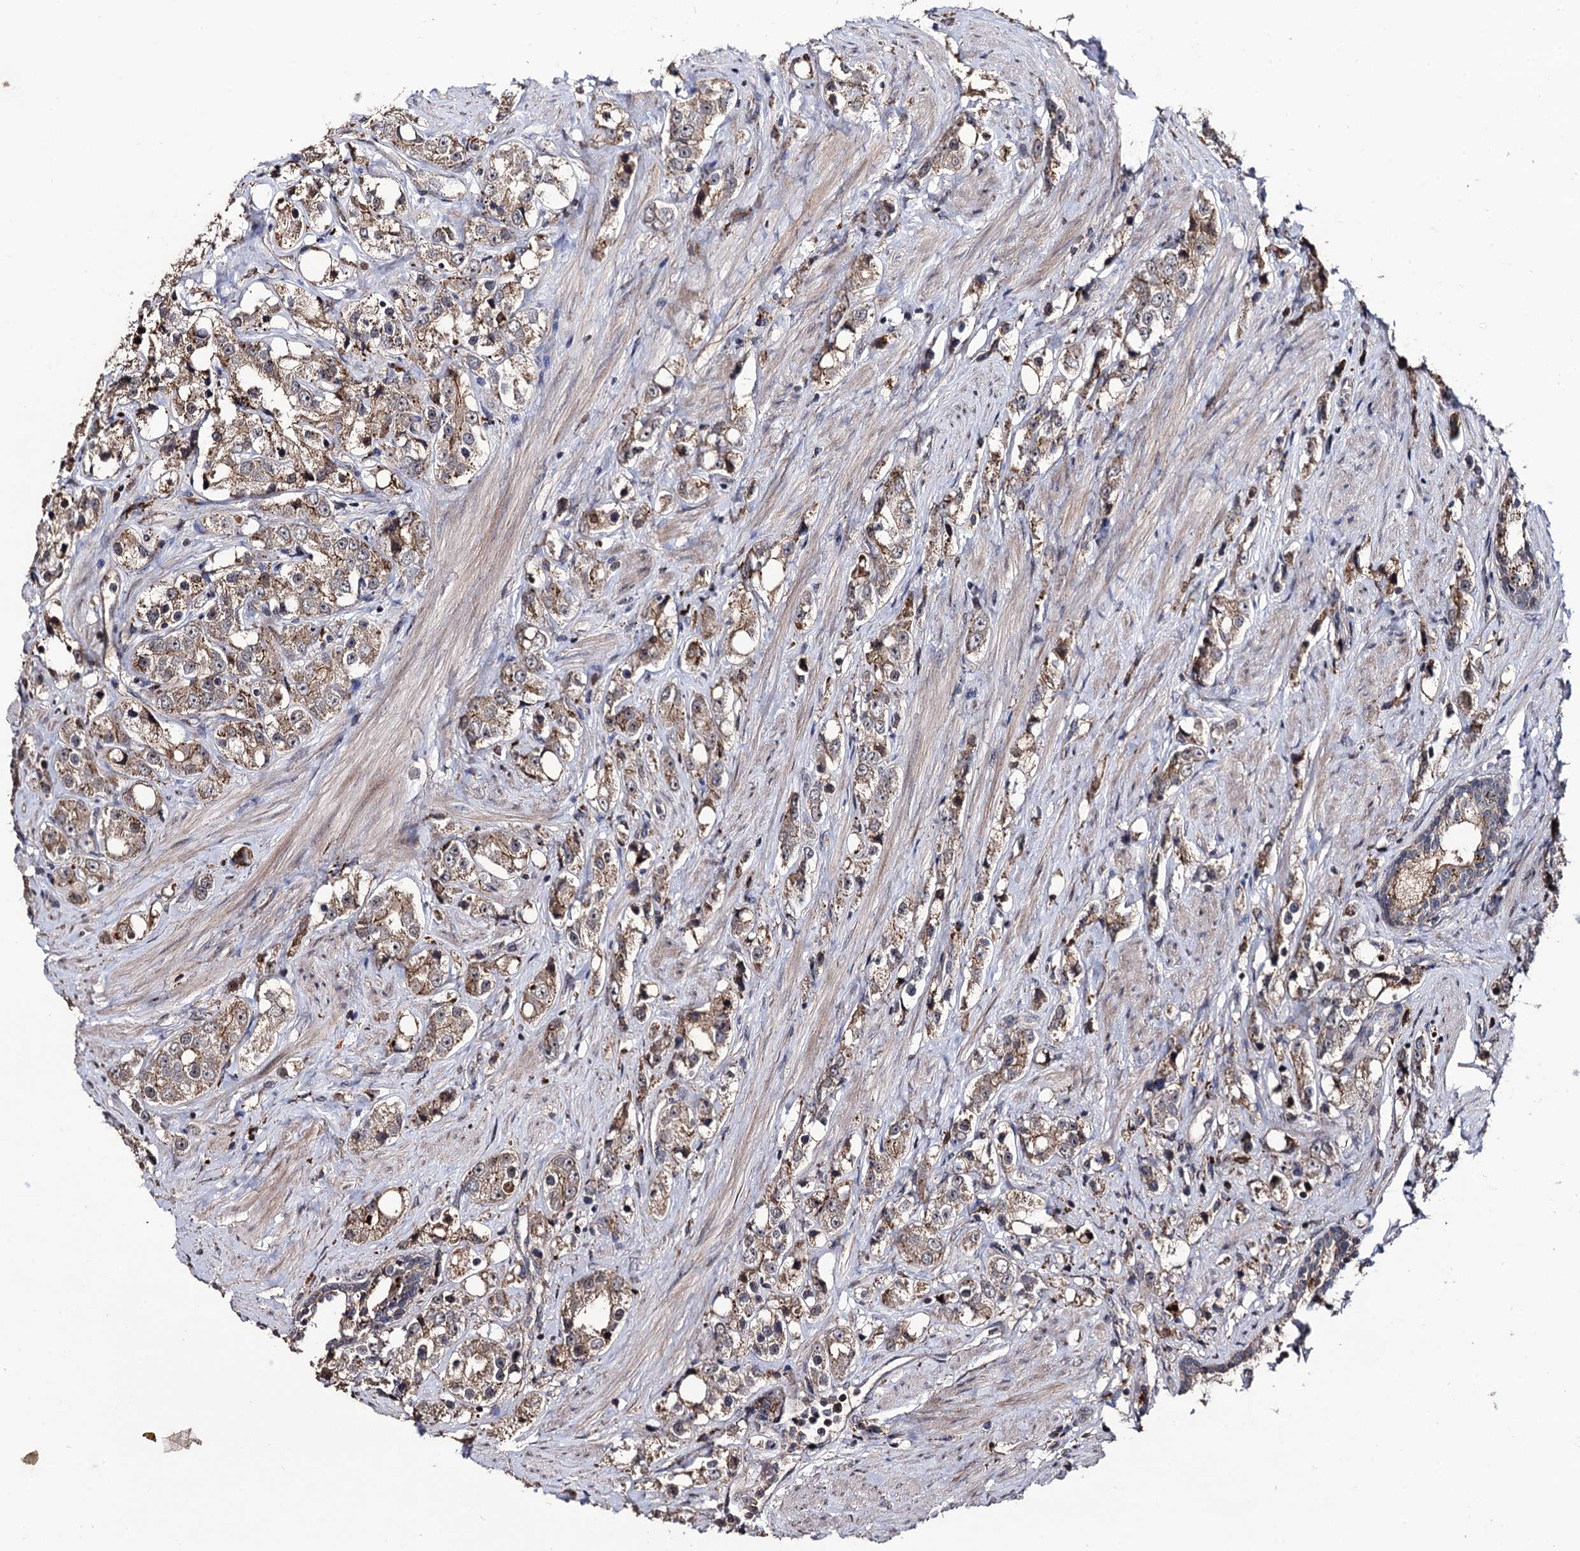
{"staining": {"intensity": "moderate", "quantity": ">75%", "location": "cytoplasmic/membranous"}, "tissue": "prostate cancer", "cell_type": "Tumor cells", "image_type": "cancer", "snomed": [{"axis": "morphology", "description": "Adenocarcinoma, NOS"}, {"axis": "topography", "description": "Prostate"}], "caption": "Prostate adenocarcinoma stained for a protein (brown) displays moderate cytoplasmic/membranous positive expression in approximately >75% of tumor cells.", "gene": "MICAL2", "patient": {"sex": "male", "age": 79}}